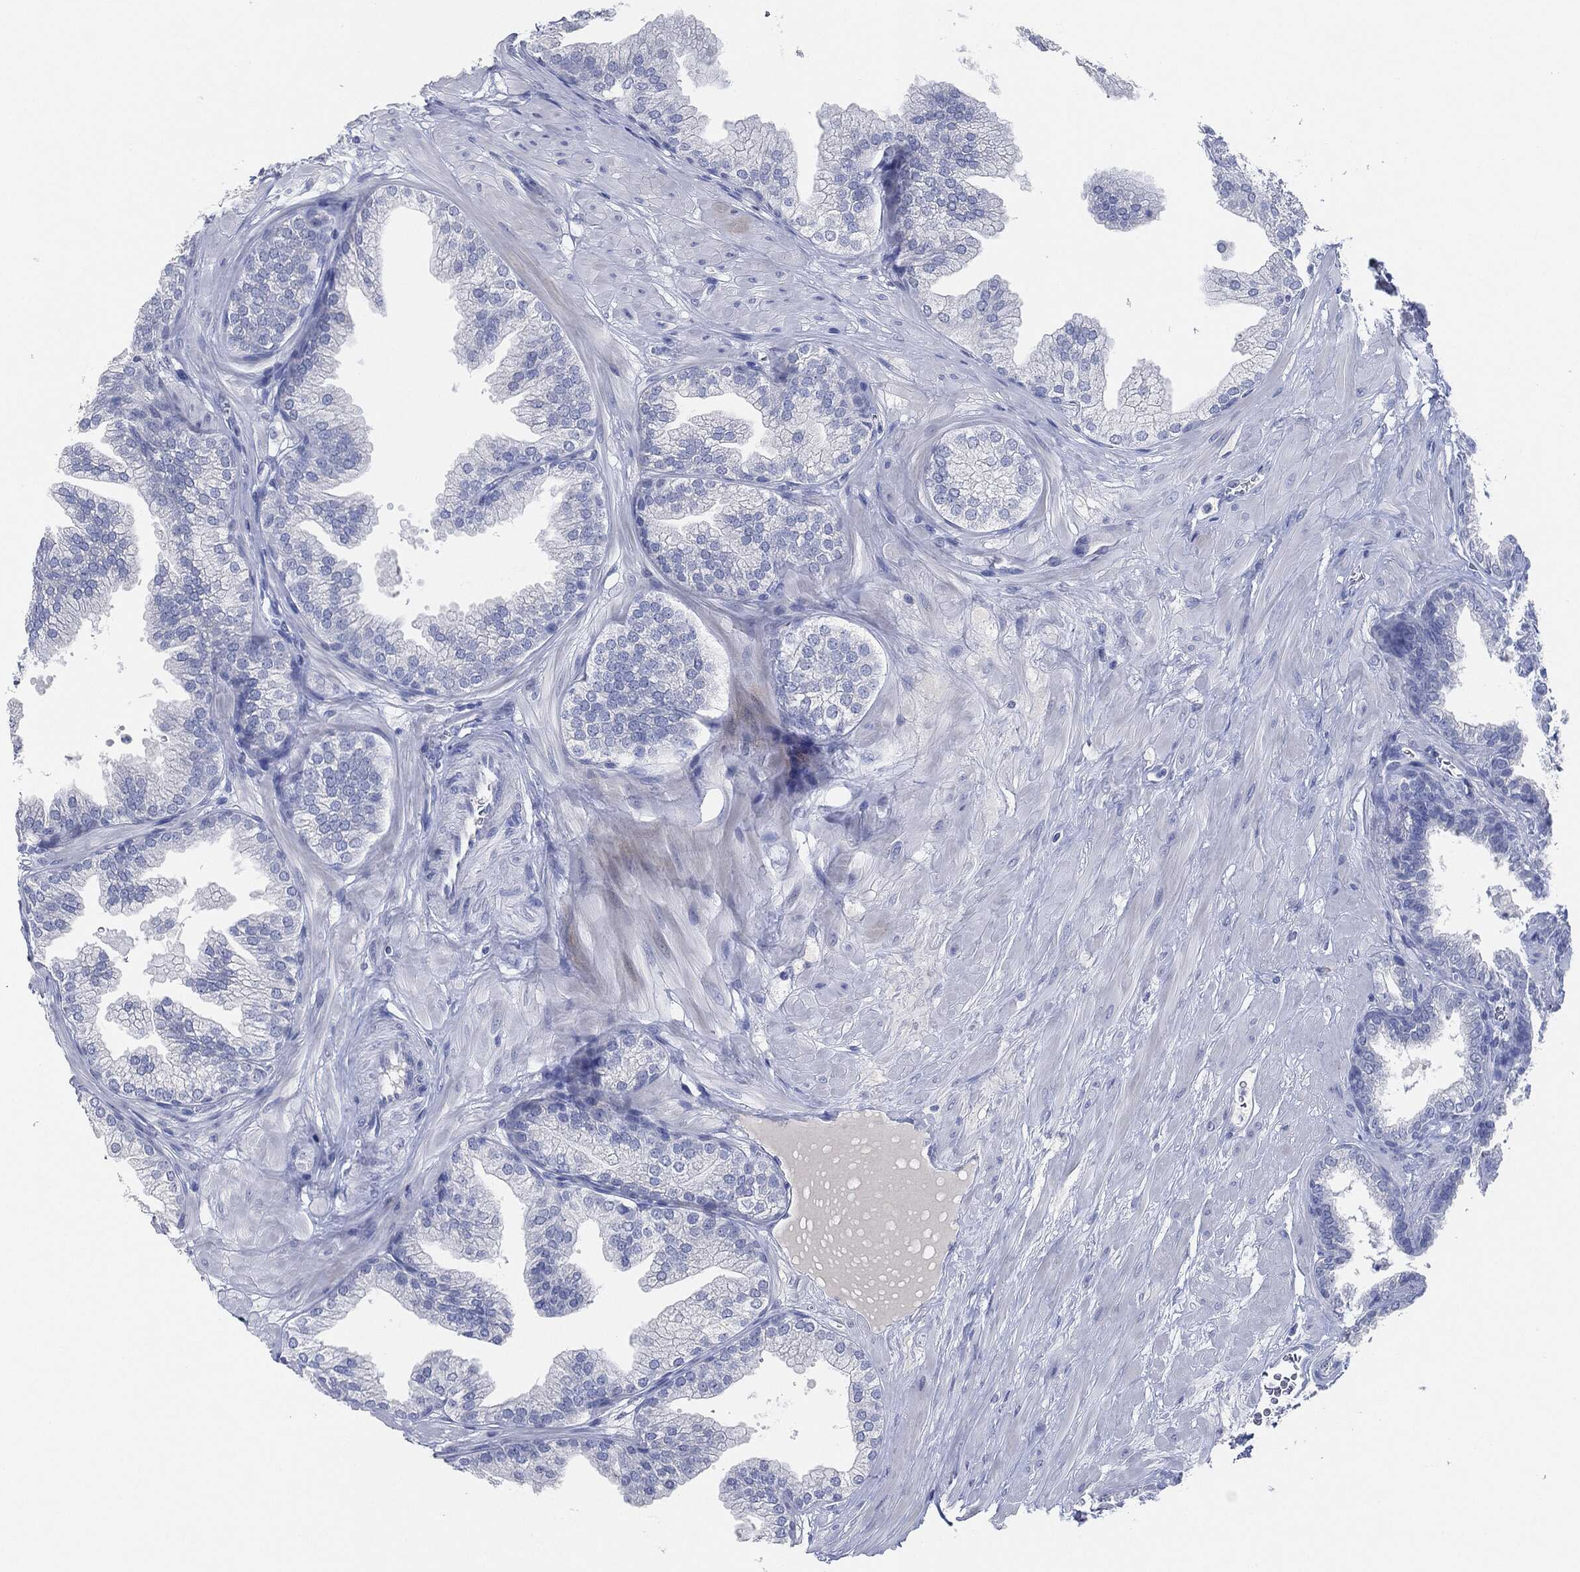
{"staining": {"intensity": "negative", "quantity": "none", "location": "none"}, "tissue": "prostate", "cell_type": "Glandular cells", "image_type": "normal", "snomed": [{"axis": "morphology", "description": "Normal tissue, NOS"}, {"axis": "topography", "description": "Prostate"}], "caption": "This is an immunohistochemistry (IHC) image of normal prostate. There is no expression in glandular cells.", "gene": "AFP", "patient": {"sex": "male", "age": 37}}